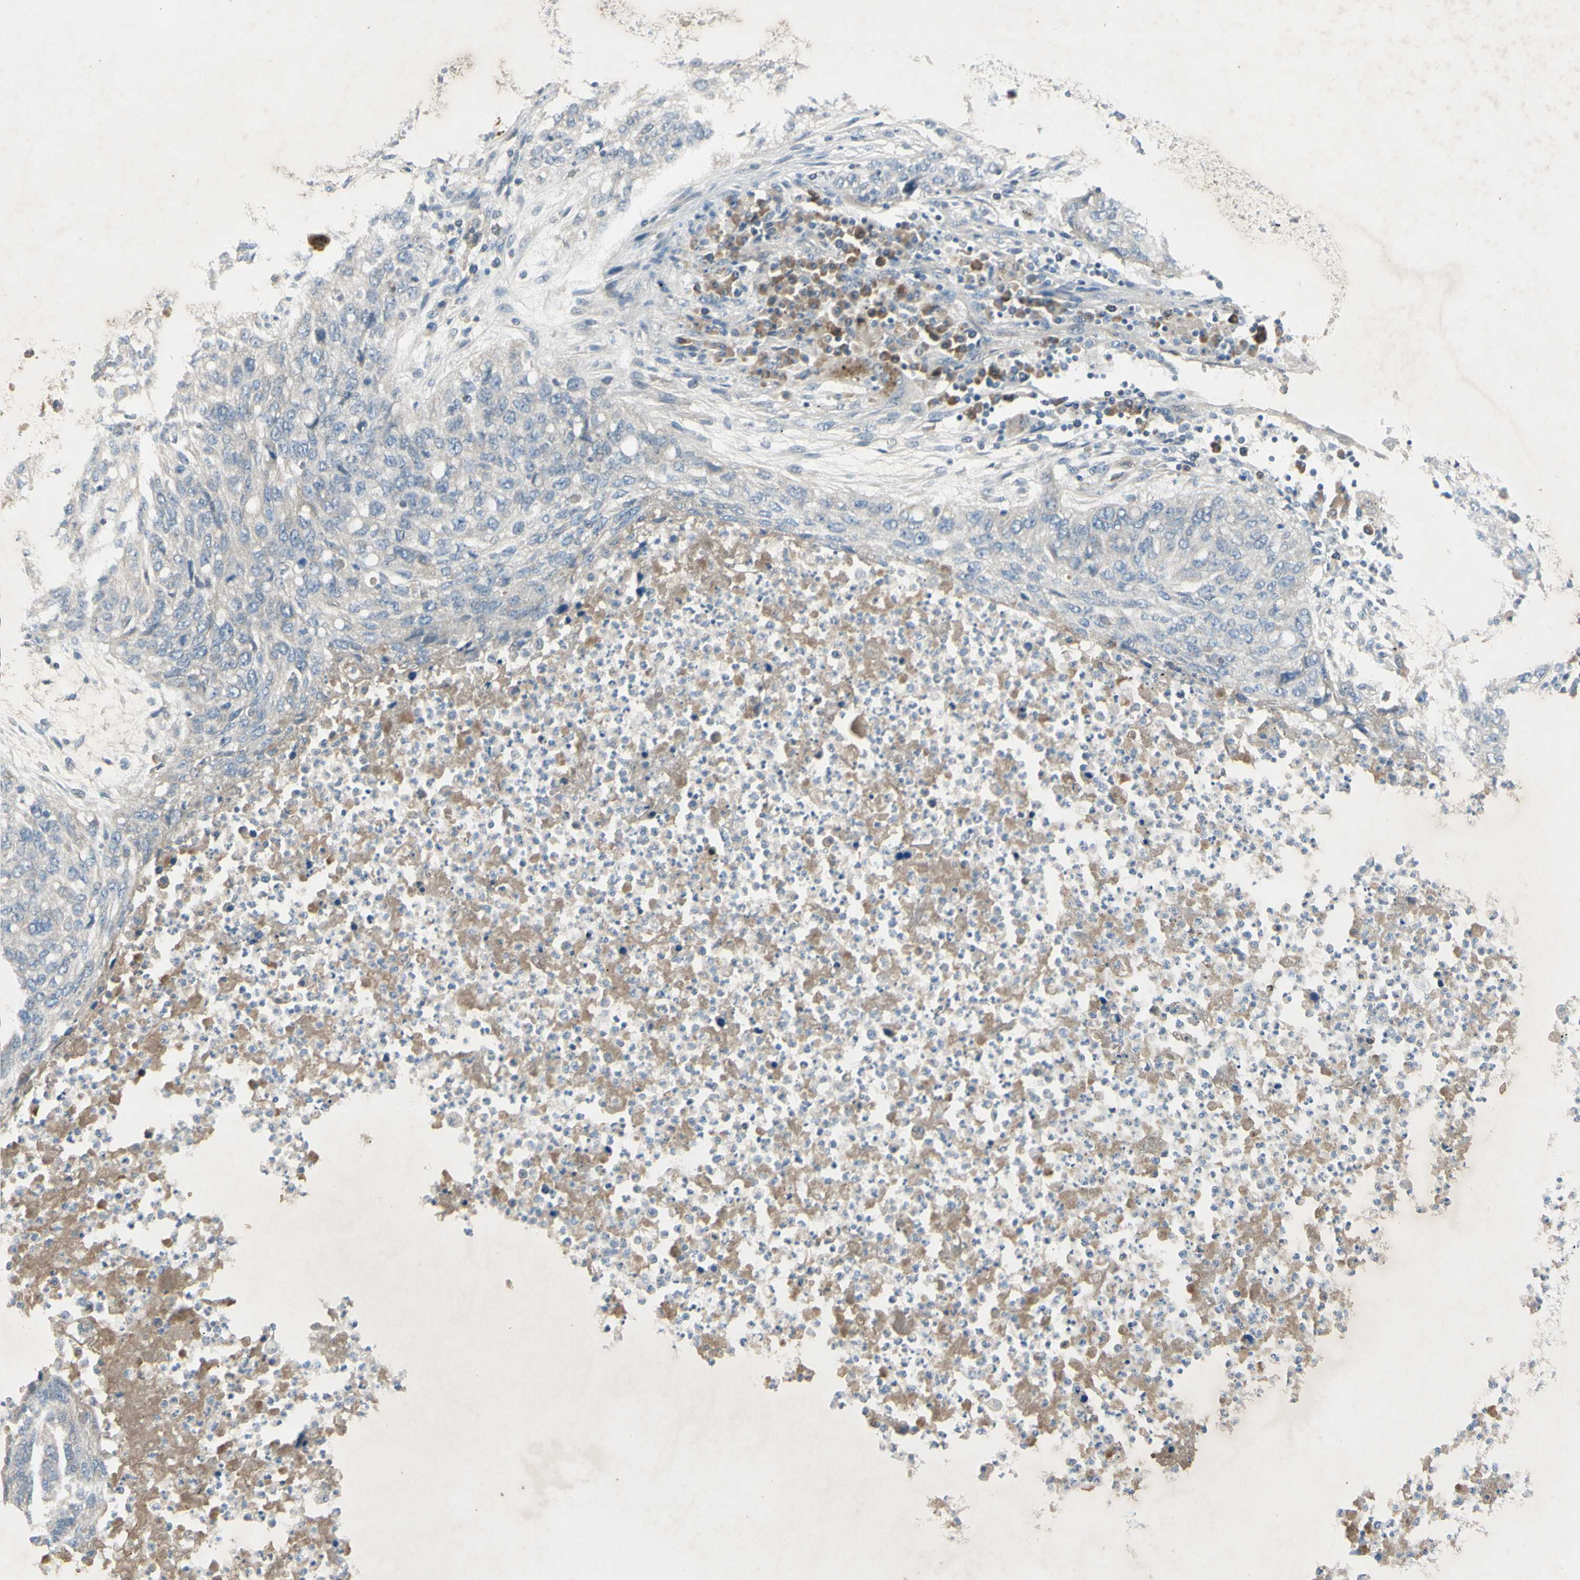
{"staining": {"intensity": "negative", "quantity": "none", "location": "none"}, "tissue": "lung cancer", "cell_type": "Tumor cells", "image_type": "cancer", "snomed": [{"axis": "morphology", "description": "Squamous cell carcinoma, NOS"}, {"axis": "topography", "description": "Lung"}], "caption": "Tumor cells are negative for brown protein staining in lung cancer (squamous cell carcinoma).", "gene": "AATK", "patient": {"sex": "female", "age": 63}}